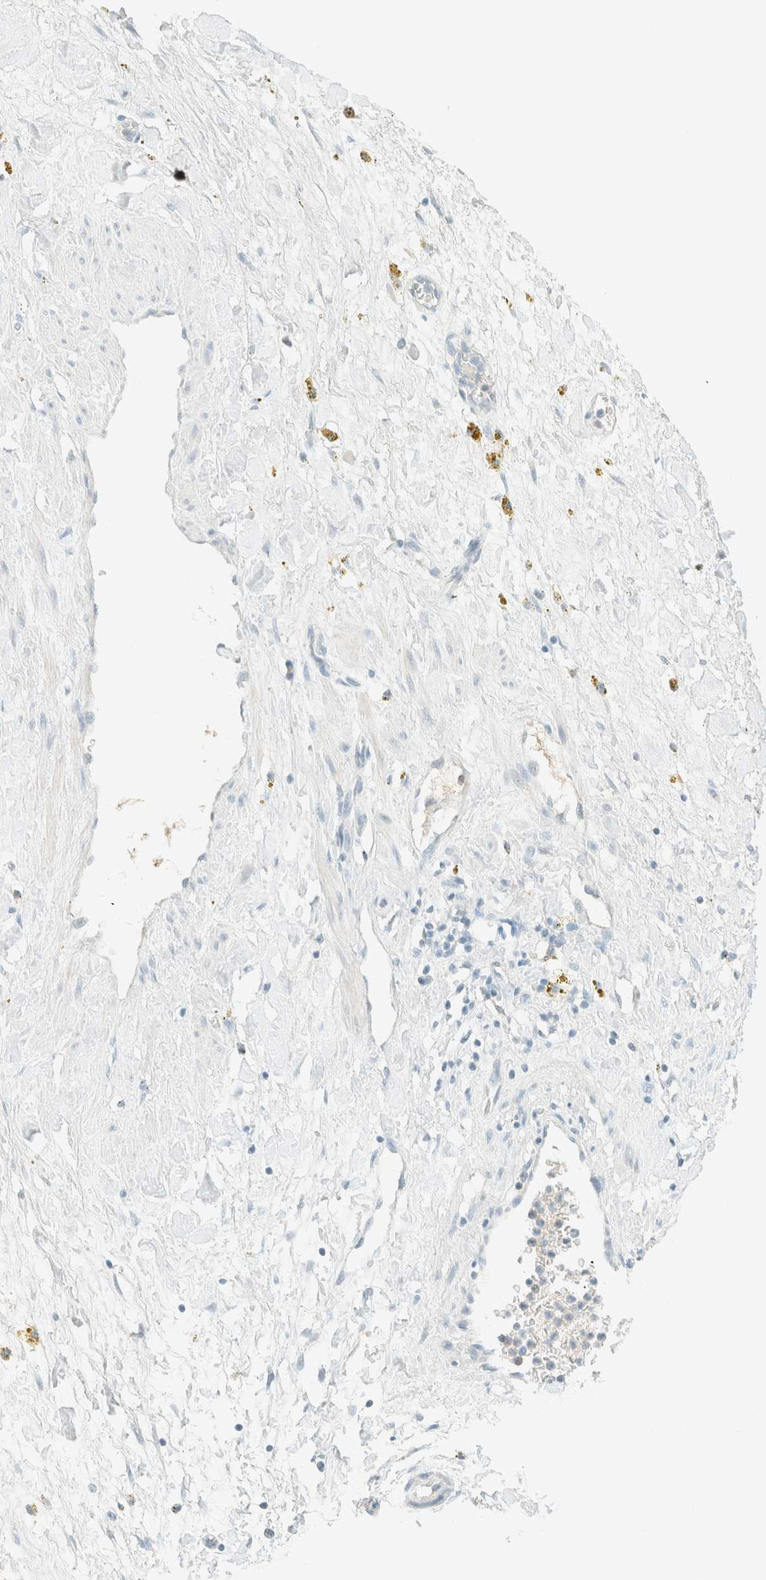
{"staining": {"intensity": "negative", "quantity": "none", "location": "none"}, "tissue": "adipose tissue", "cell_type": "Adipocytes", "image_type": "normal", "snomed": [{"axis": "morphology", "description": "Normal tissue, NOS"}, {"axis": "topography", "description": "Kidney"}, {"axis": "topography", "description": "Peripheral nerve tissue"}], "caption": "Adipose tissue stained for a protein using IHC demonstrates no expression adipocytes.", "gene": "GPA33", "patient": {"sex": "male", "age": 7}}